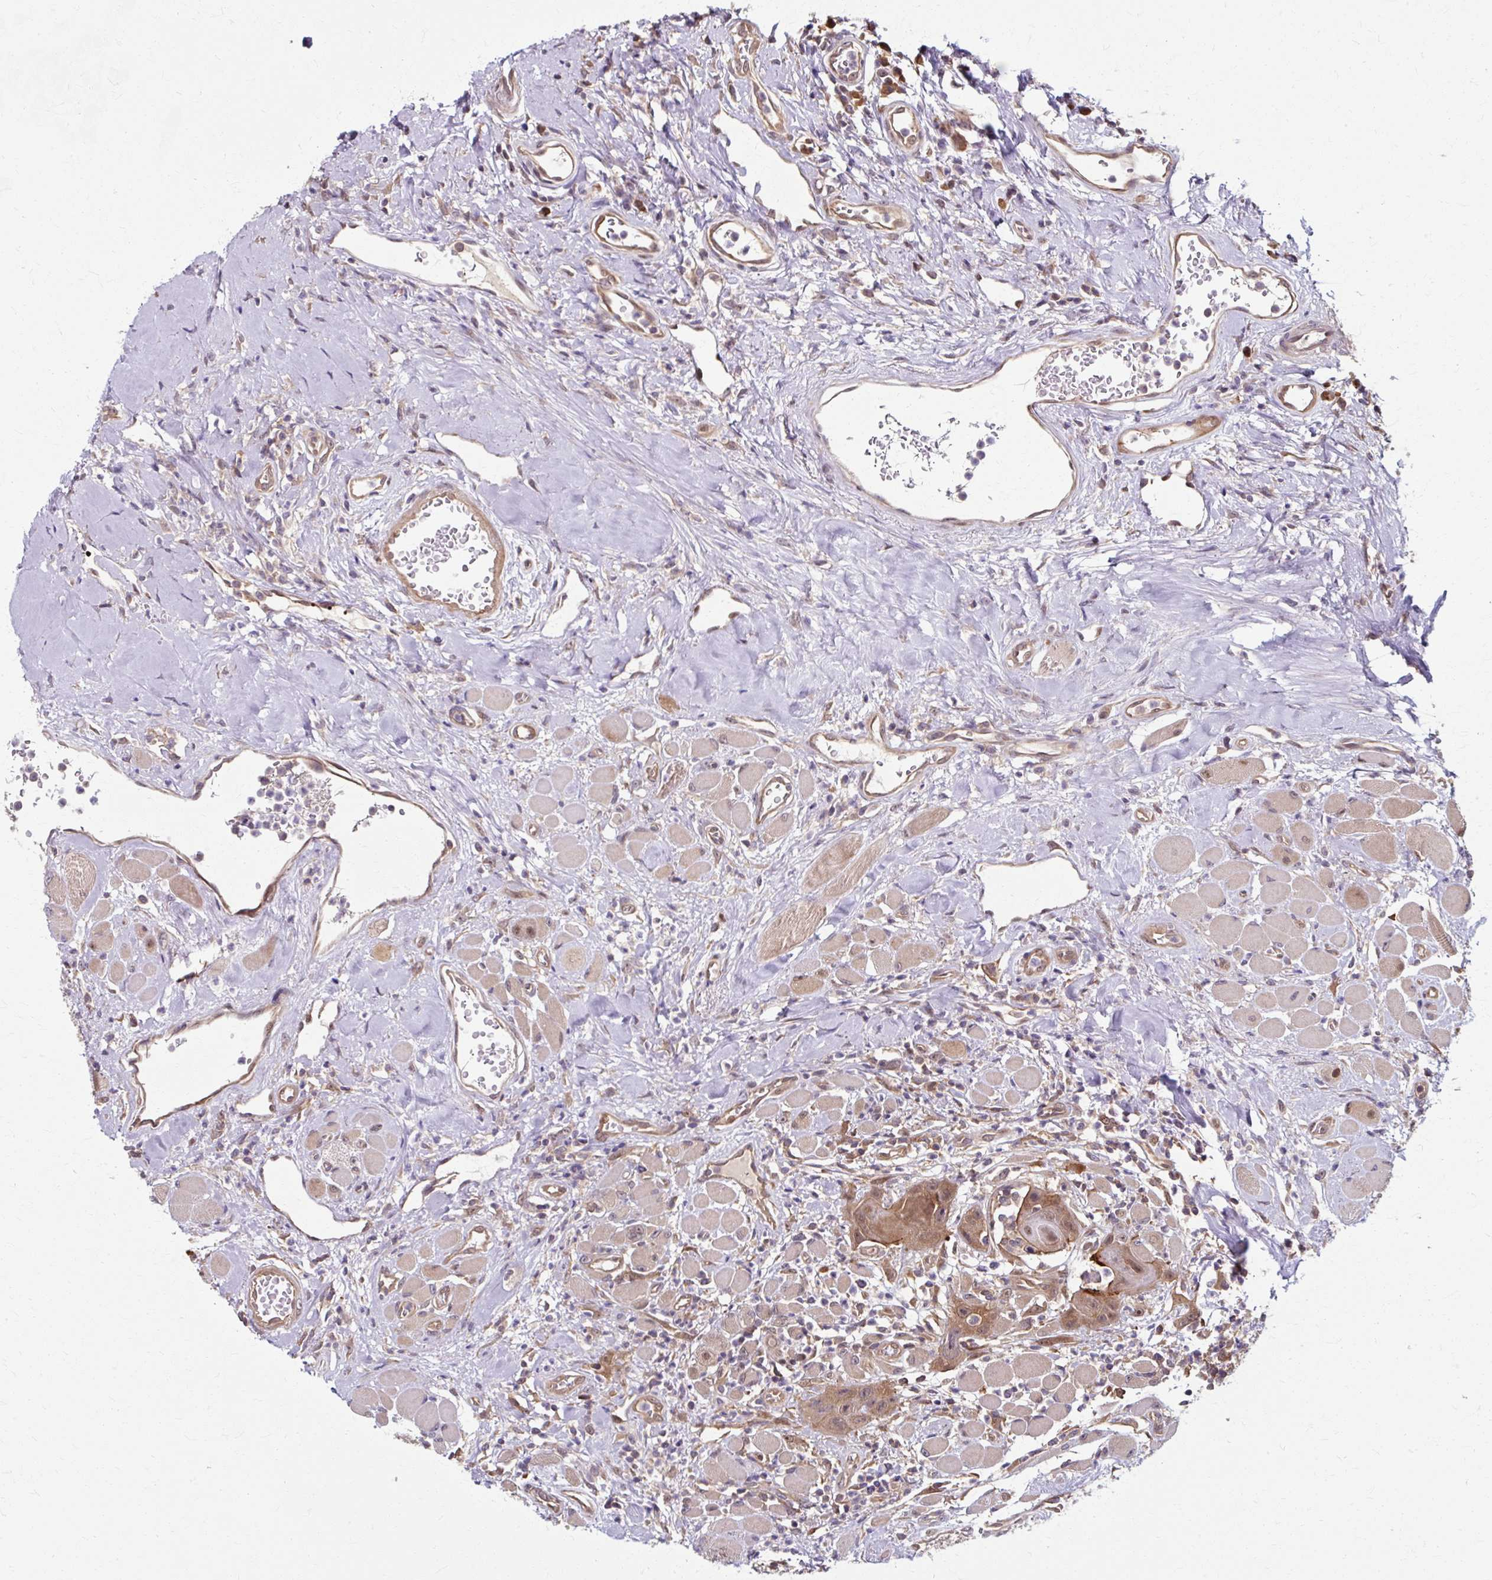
{"staining": {"intensity": "moderate", "quantity": ">75%", "location": "cytoplasmic/membranous,nuclear"}, "tissue": "head and neck cancer", "cell_type": "Tumor cells", "image_type": "cancer", "snomed": [{"axis": "morphology", "description": "Squamous cell carcinoma, NOS"}, {"axis": "topography", "description": "Head-Neck"}], "caption": "Immunohistochemistry (DAB (3,3'-diaminobenzidine)) staining of human head and neck cancer reveals moderate cytoplasmic/membranous and nuclear protein expression in approximately >75% of tumor cells. The staining was performed using DAB (3,3'-diaminobenzidine), with brown indicating positive protein expression. Nuclei are stained blue with hematoxylin.", "gene": "ZNF555", "patient": {"sex": "female", "age": 59}}